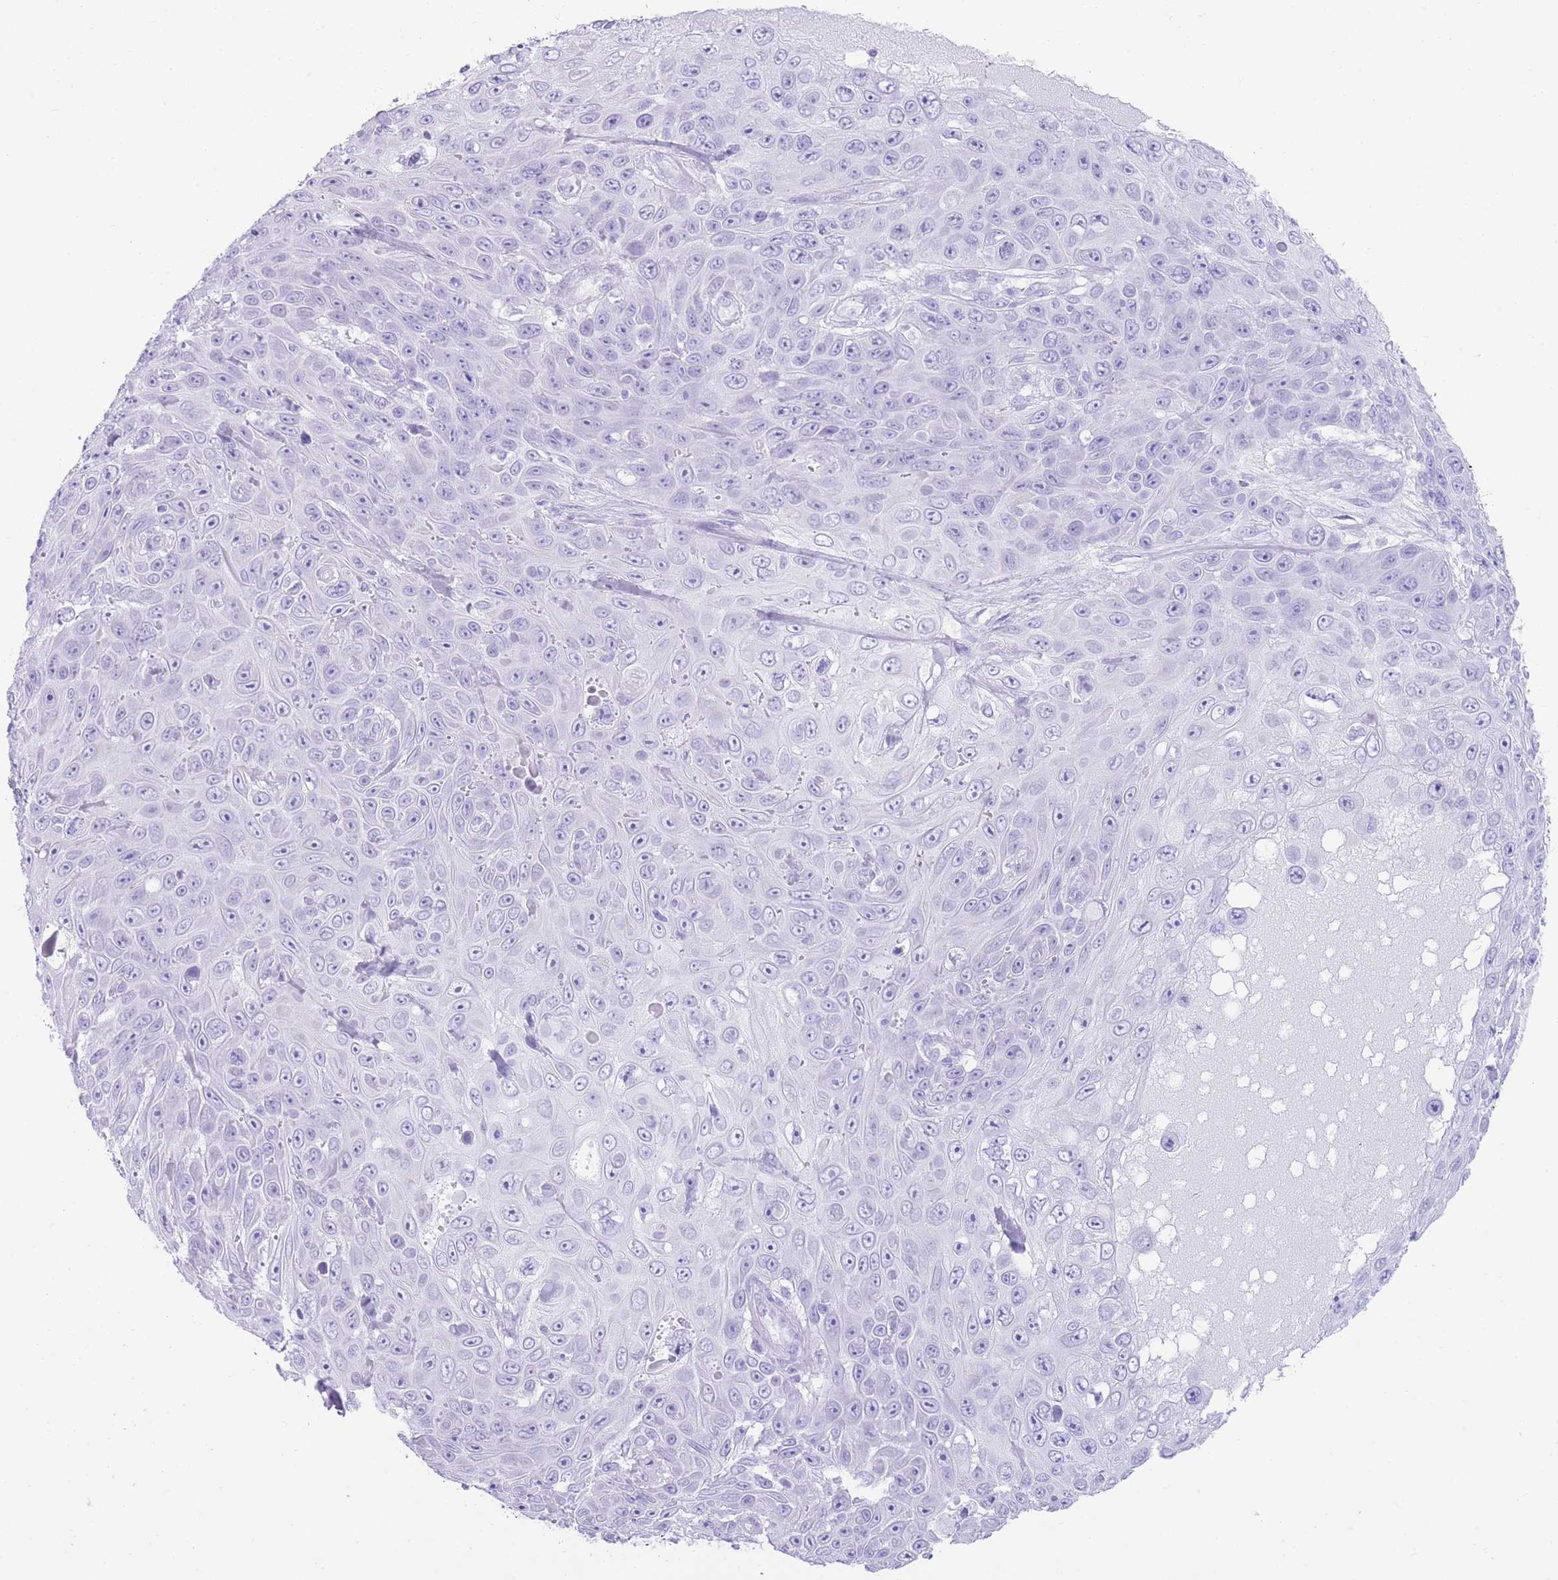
{"staining": {"intensity": "negative", "quantity": "none", "location": "none"}, "tissue": "skin cancer", "cell_type": "Tumor cells", "image_type": "cancer", "snomed": [{"axis": "morphology", "description": "Squamous cell carcinoma, NOS"}, {"axis": "topography", "description": "Skin"}], "caption": "This micrograph is of skin cancer stained with immunohistochemistry to label a protein in brown with the nuclei are counter-stained blue. There is no expression in tumor cells.", "gene": "ELOA2", "patient": {"sex": "male", "age": 82}}